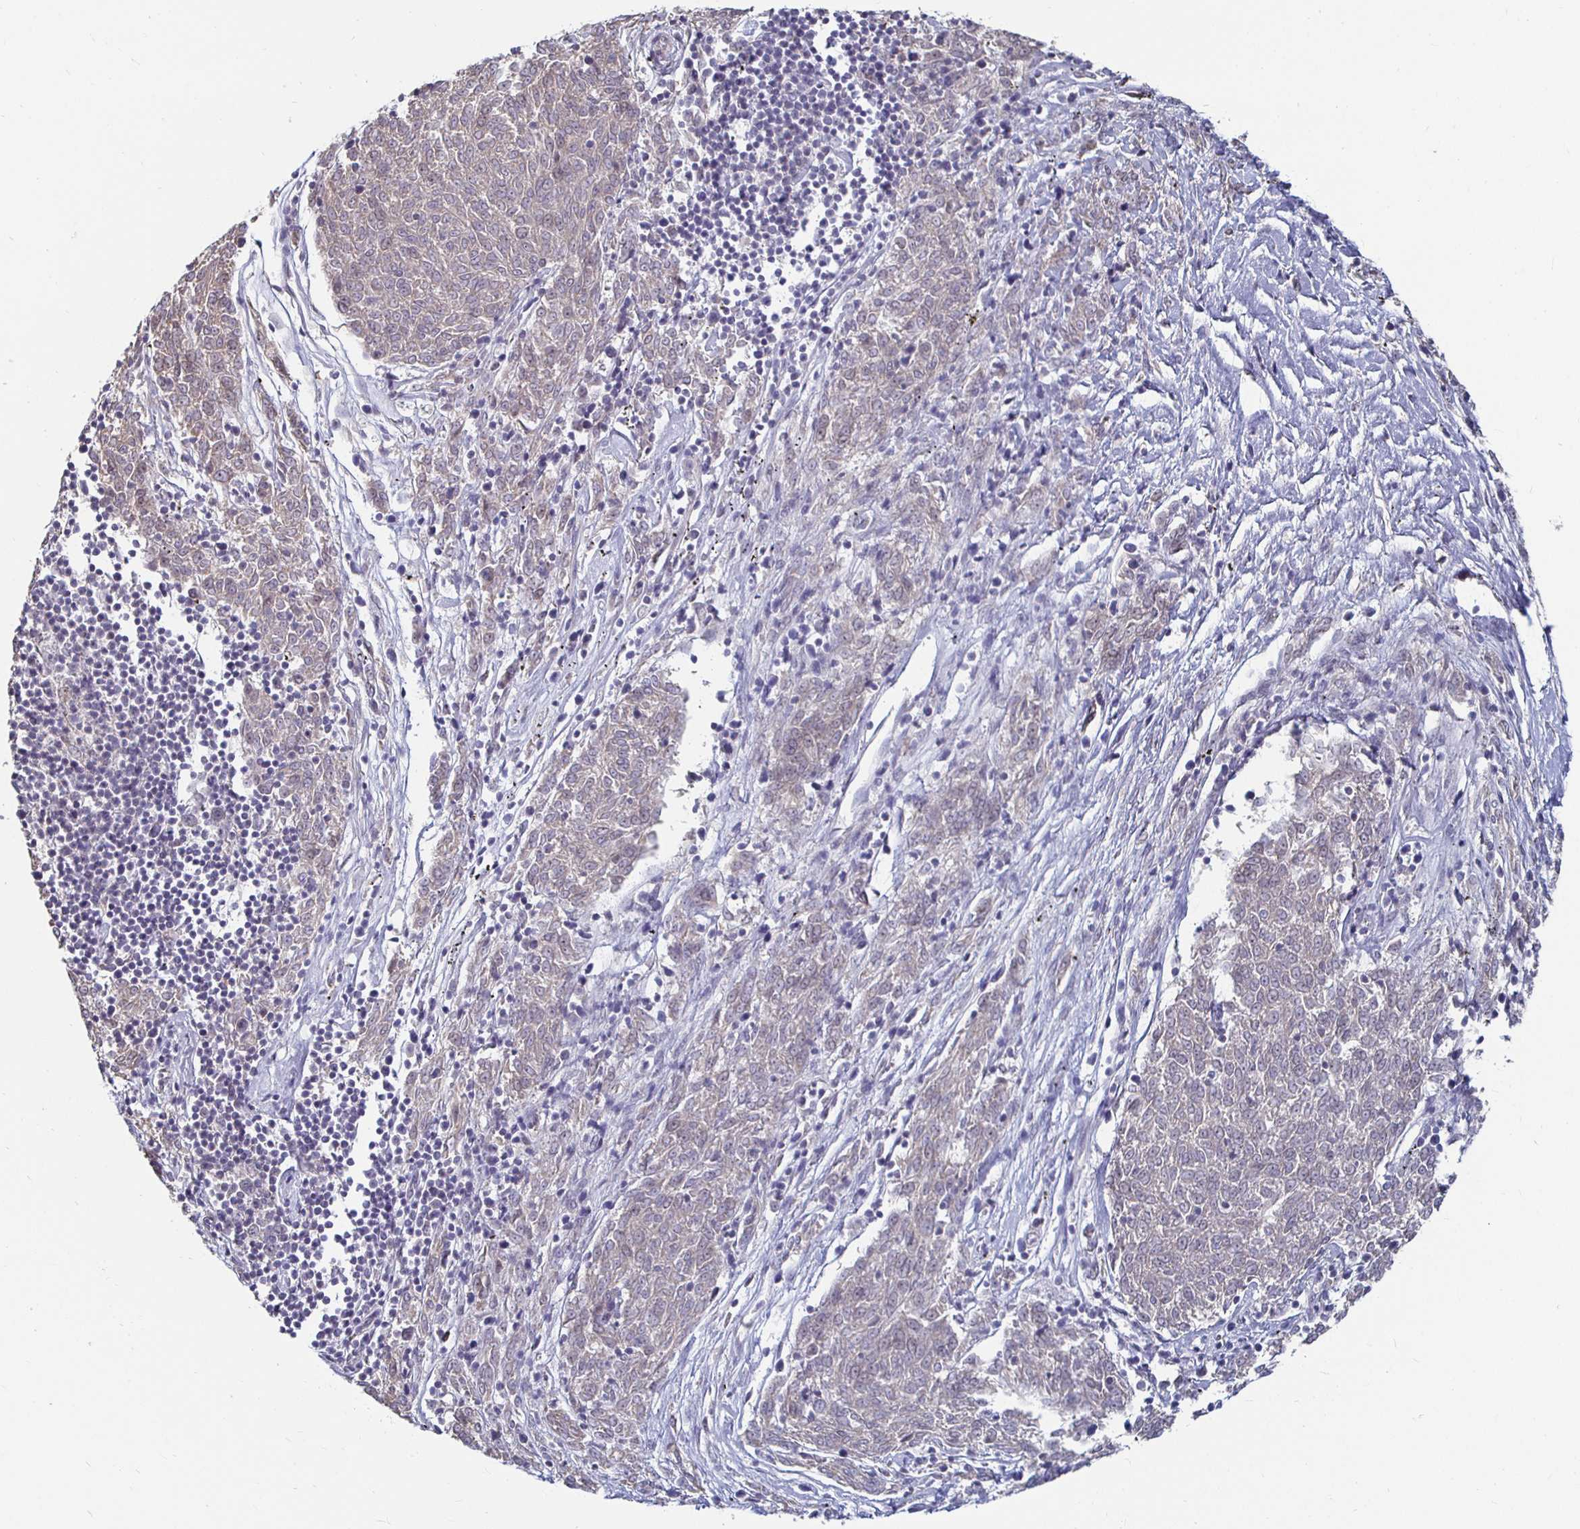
{"staining": {"intensity": "negative", "quantity": "none", "location": "none"}, "tissue": "melanoma", "cell_type": "Tumor cells", "image_type": "cancer", "snomed": [{"axis": "morphology", "description": "Malignant melanoma, NOS"}, {"axis": "topography", "description": "Skin"}], "caption": "The IHC micrograph has no significant positivity in tumor cells of malignant melanoma tissue.", "gene": "CAPN11", "patient": {"sex": "female", "age": 72}}